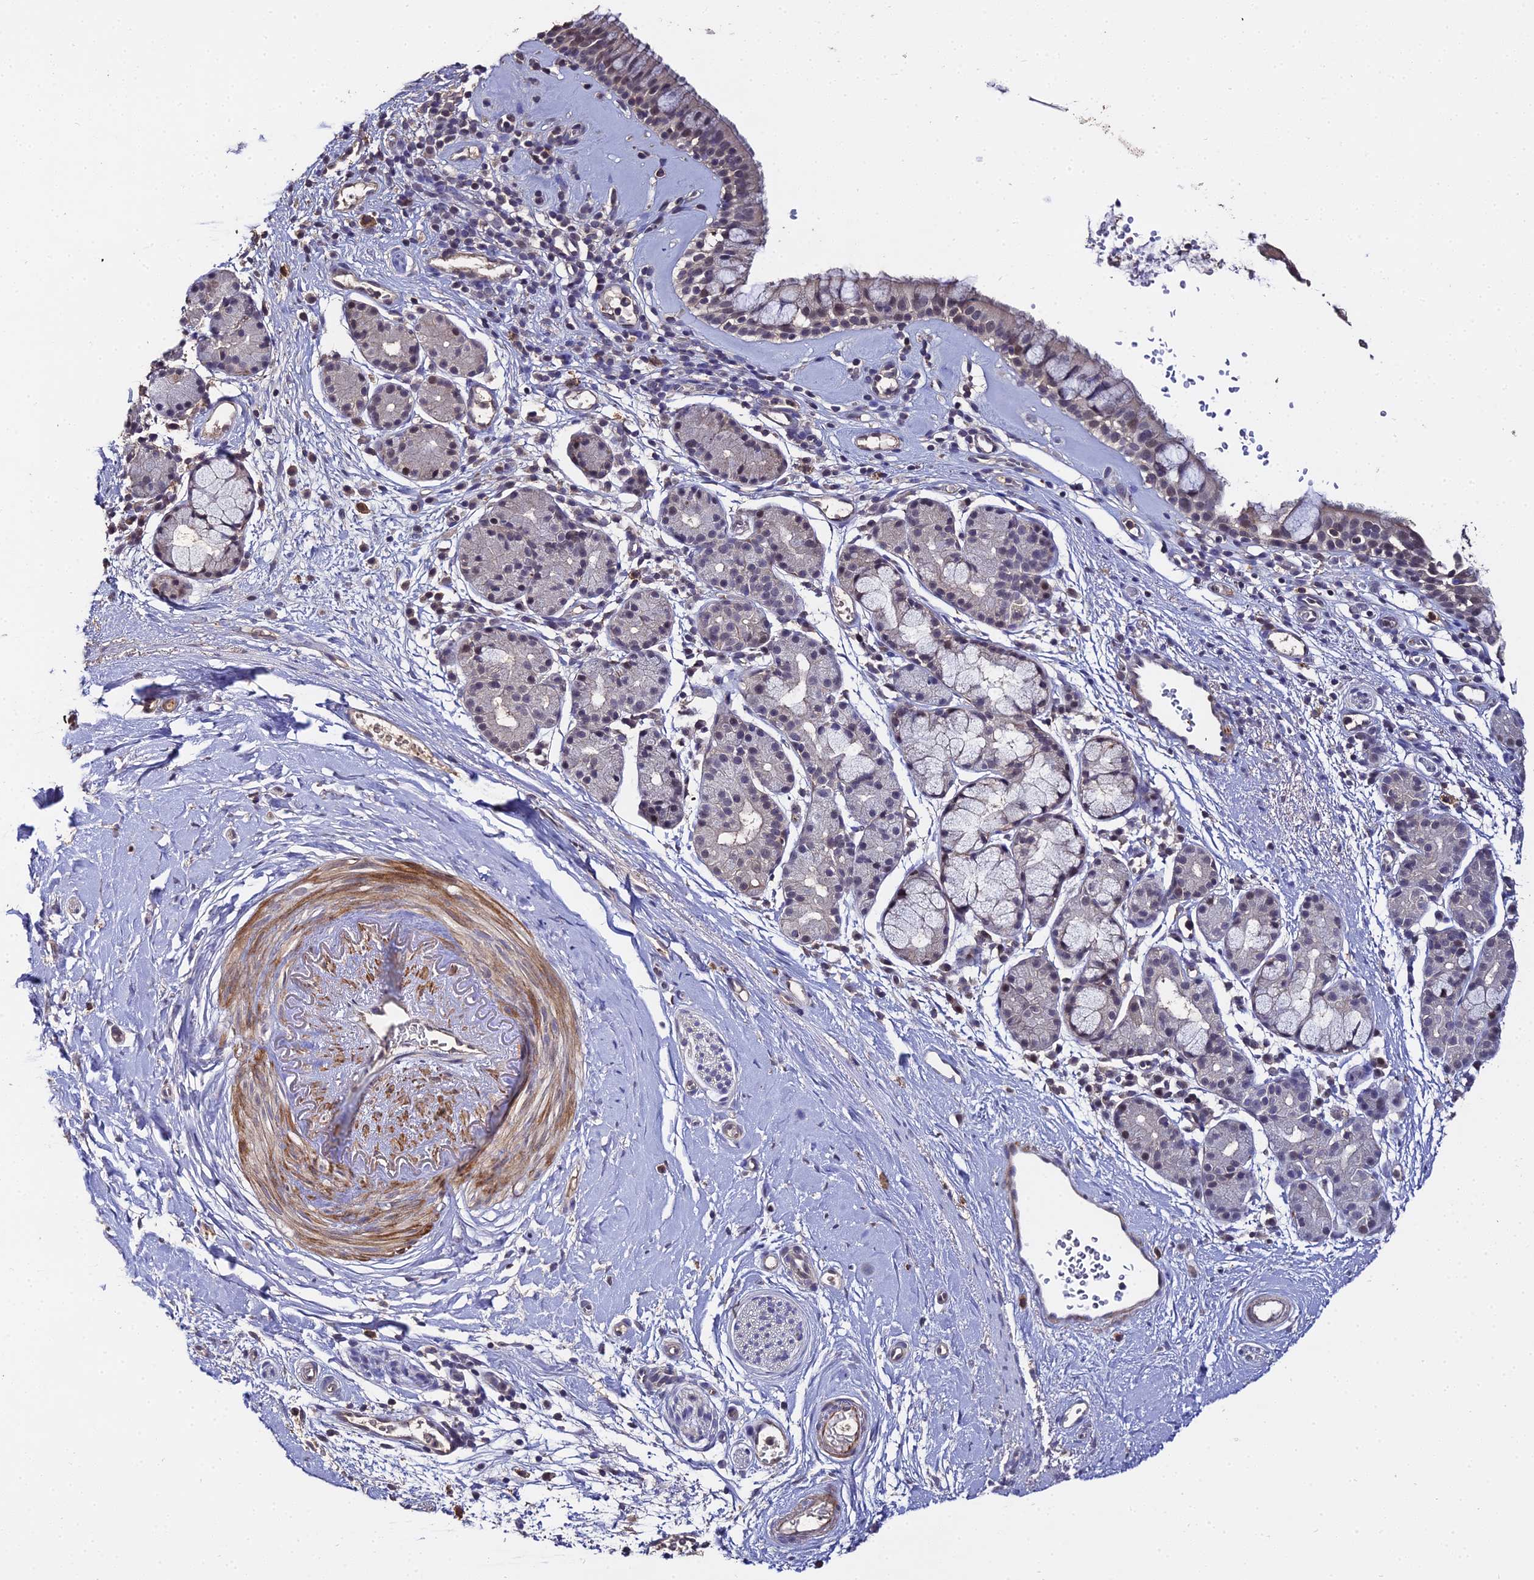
{"staining": {"intensity": "weak", "quantity": "<25%", "location": "cytoplasmic/membranous,nuclear"}, "tissue": "nasopharynx", "cell_type": "Respiratory epithelial cells", "image_type": "normal", "snomed": [{"axis": "morphology", "description": "Normal tissue, NOS"}, {"axis": "topography", "description": "Nasopharynx"}], "caption": "Immunohistochemistry micrograph of normal nasopharynx stained for a protein (brown), which reveals no expression in respiratory epithelial cells.", "gene": "LSM5", "patient": {"sex": "male", "age": 82}}